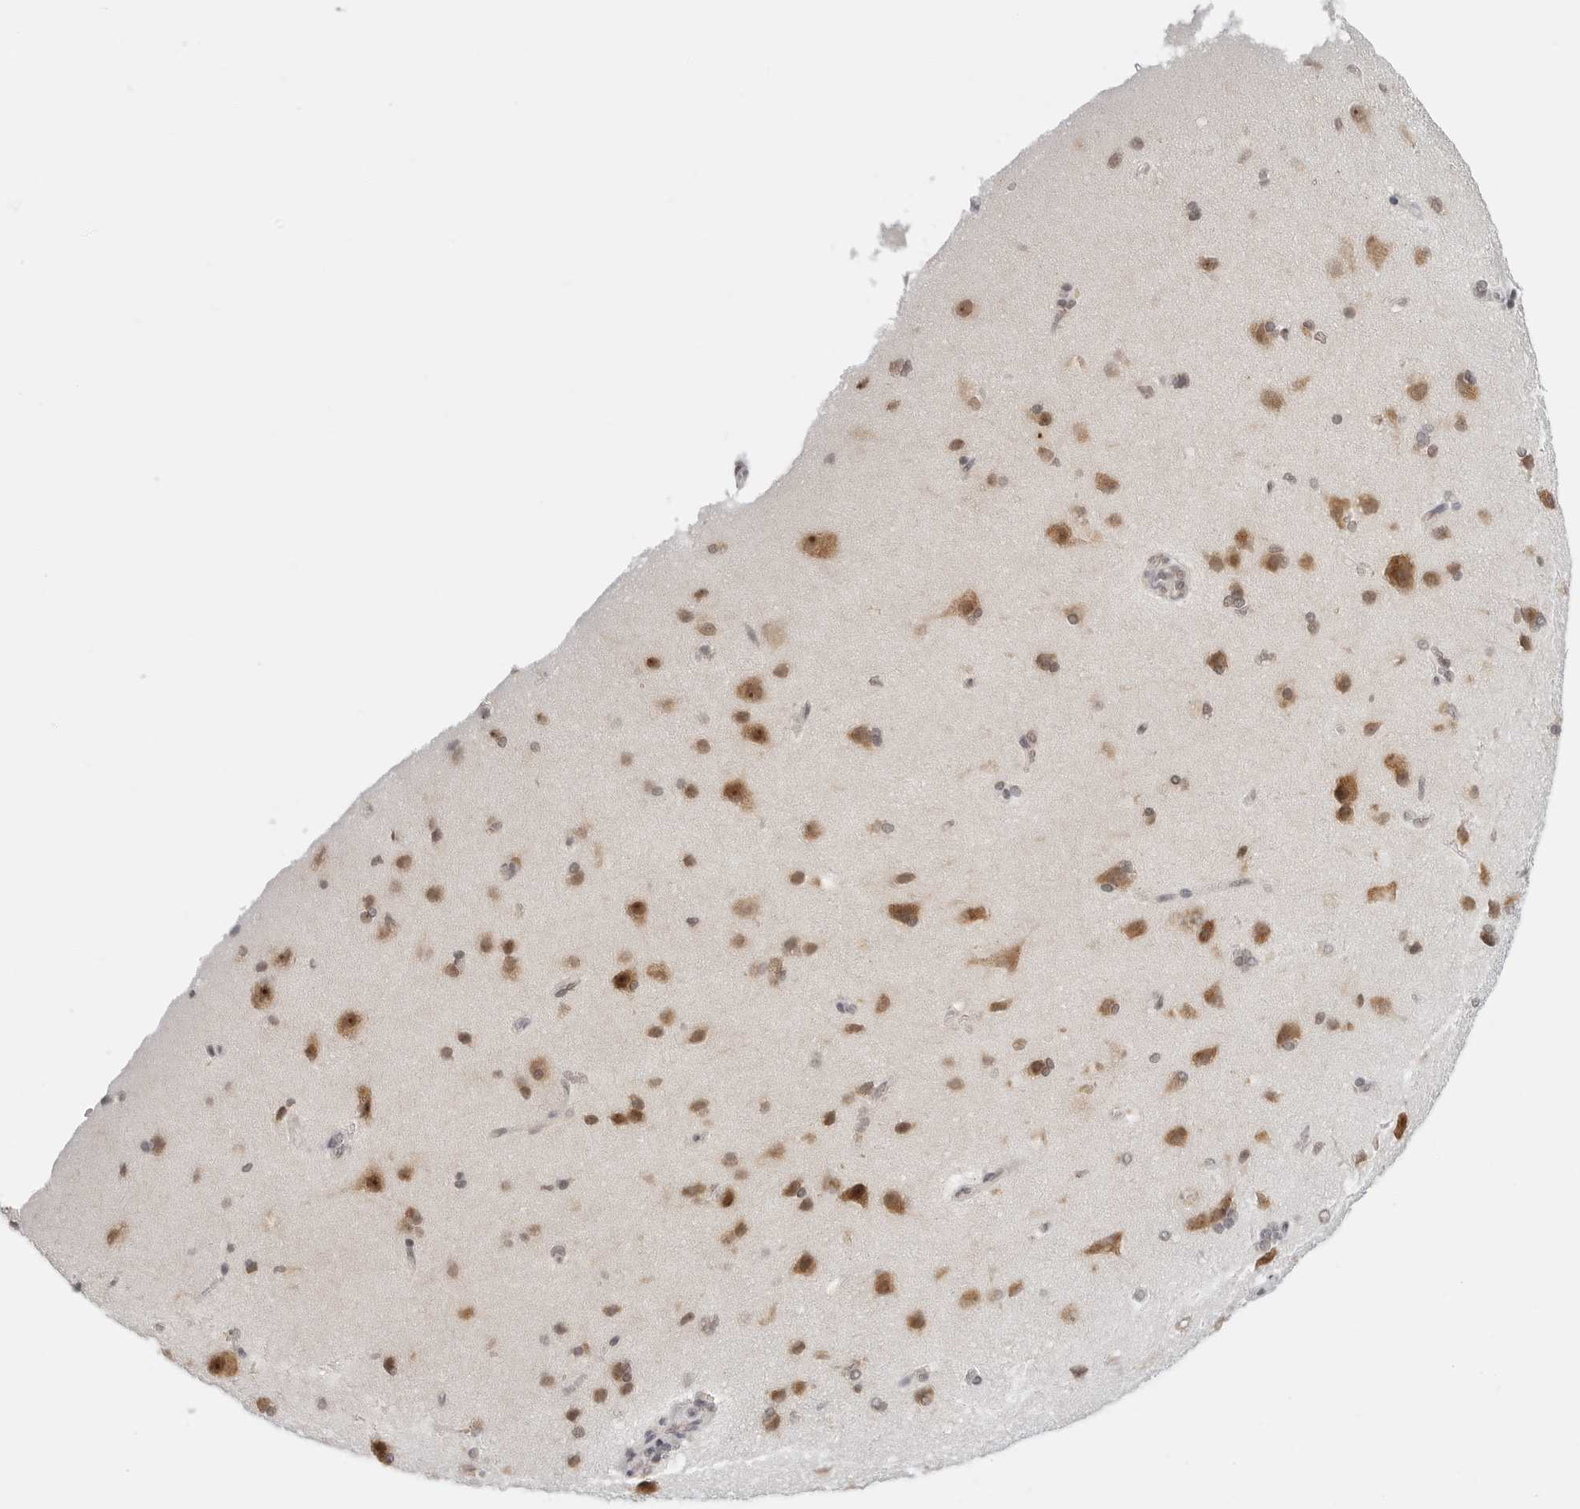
{"staining": {"intensity": "negative", "quantity": "none", "location": "none"}, "tissue": "cerebral cortex", "cell_type": "Endothelial cells", "image_type": "normal", "snomed": [{"axis": "morphology", "description": "Normal tissue, NOS"}, {"axis": "topography", "description": "Cerebral cortex"}], "caption": "This is an immunohistochemistry image of normal cerebral cortex. There is no staining in endothelial cells.", "gene": "METAP1", "patient": {"sex": "male", "age": 62}}